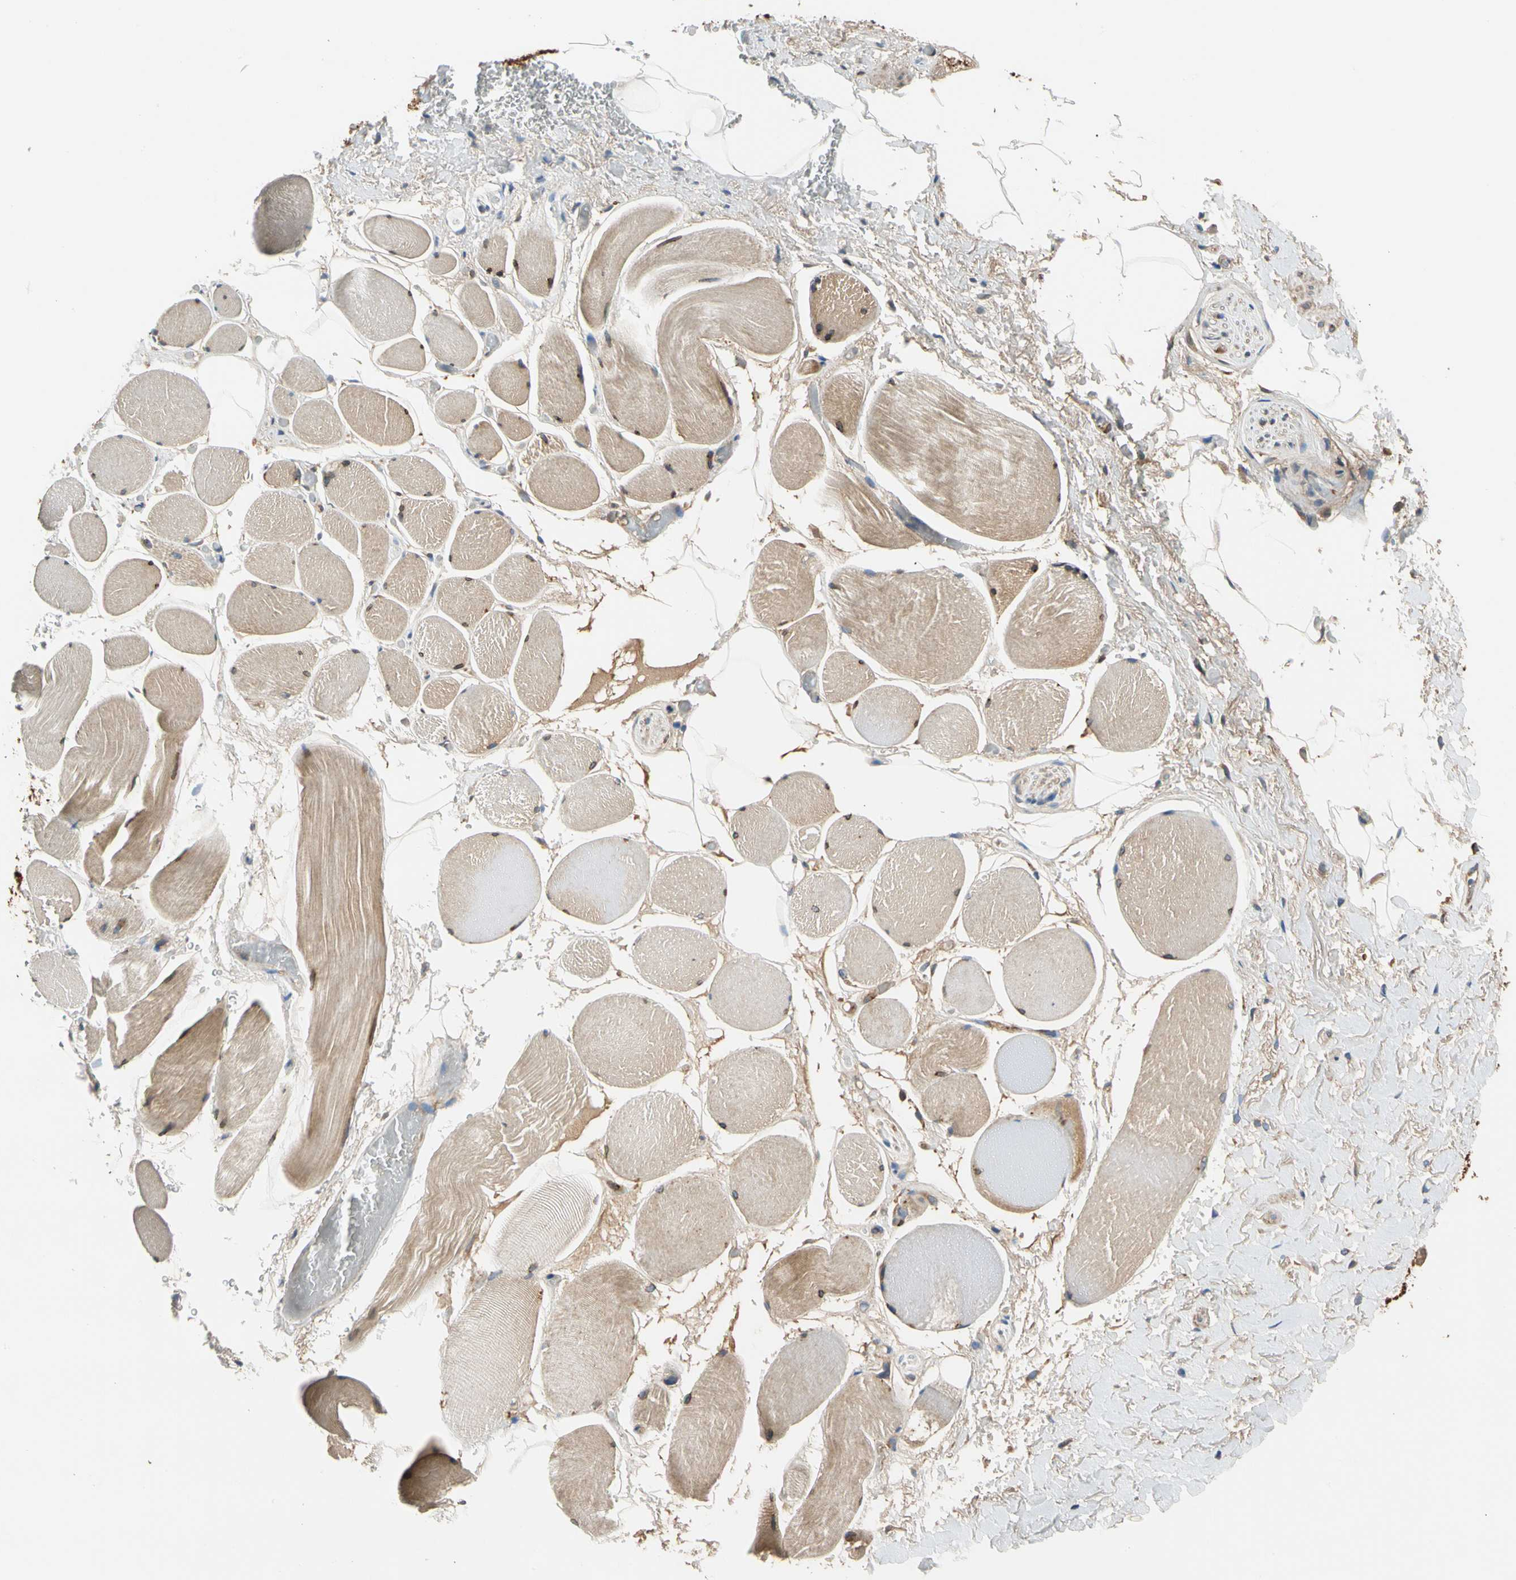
{"staining": {"intensity": "moderate", "quantity": "25%-75%", "location": "cytoplasmic/membranous"}, "tissue": "adipose tissue", "cell_type": "Adipocytes", "image_type": "normal", "snomed": [{"axis": "morphology", "description": "Normal tissue, NOS"}, {"axis": "topography", "description": "Soft tissue"}, {"axis": "topography", "description": "Peripheral nerve tissue"}], "caption": "IHC photomicrograph of unremarkable adipose tissue stained for a protein (brown), which displays medium levels of moderate cytoplasmic/membranous expression in about 25%-75% of adipocytes.", "gene": "ENTREP3", "patient": {"sex": "female", "age": 71}}